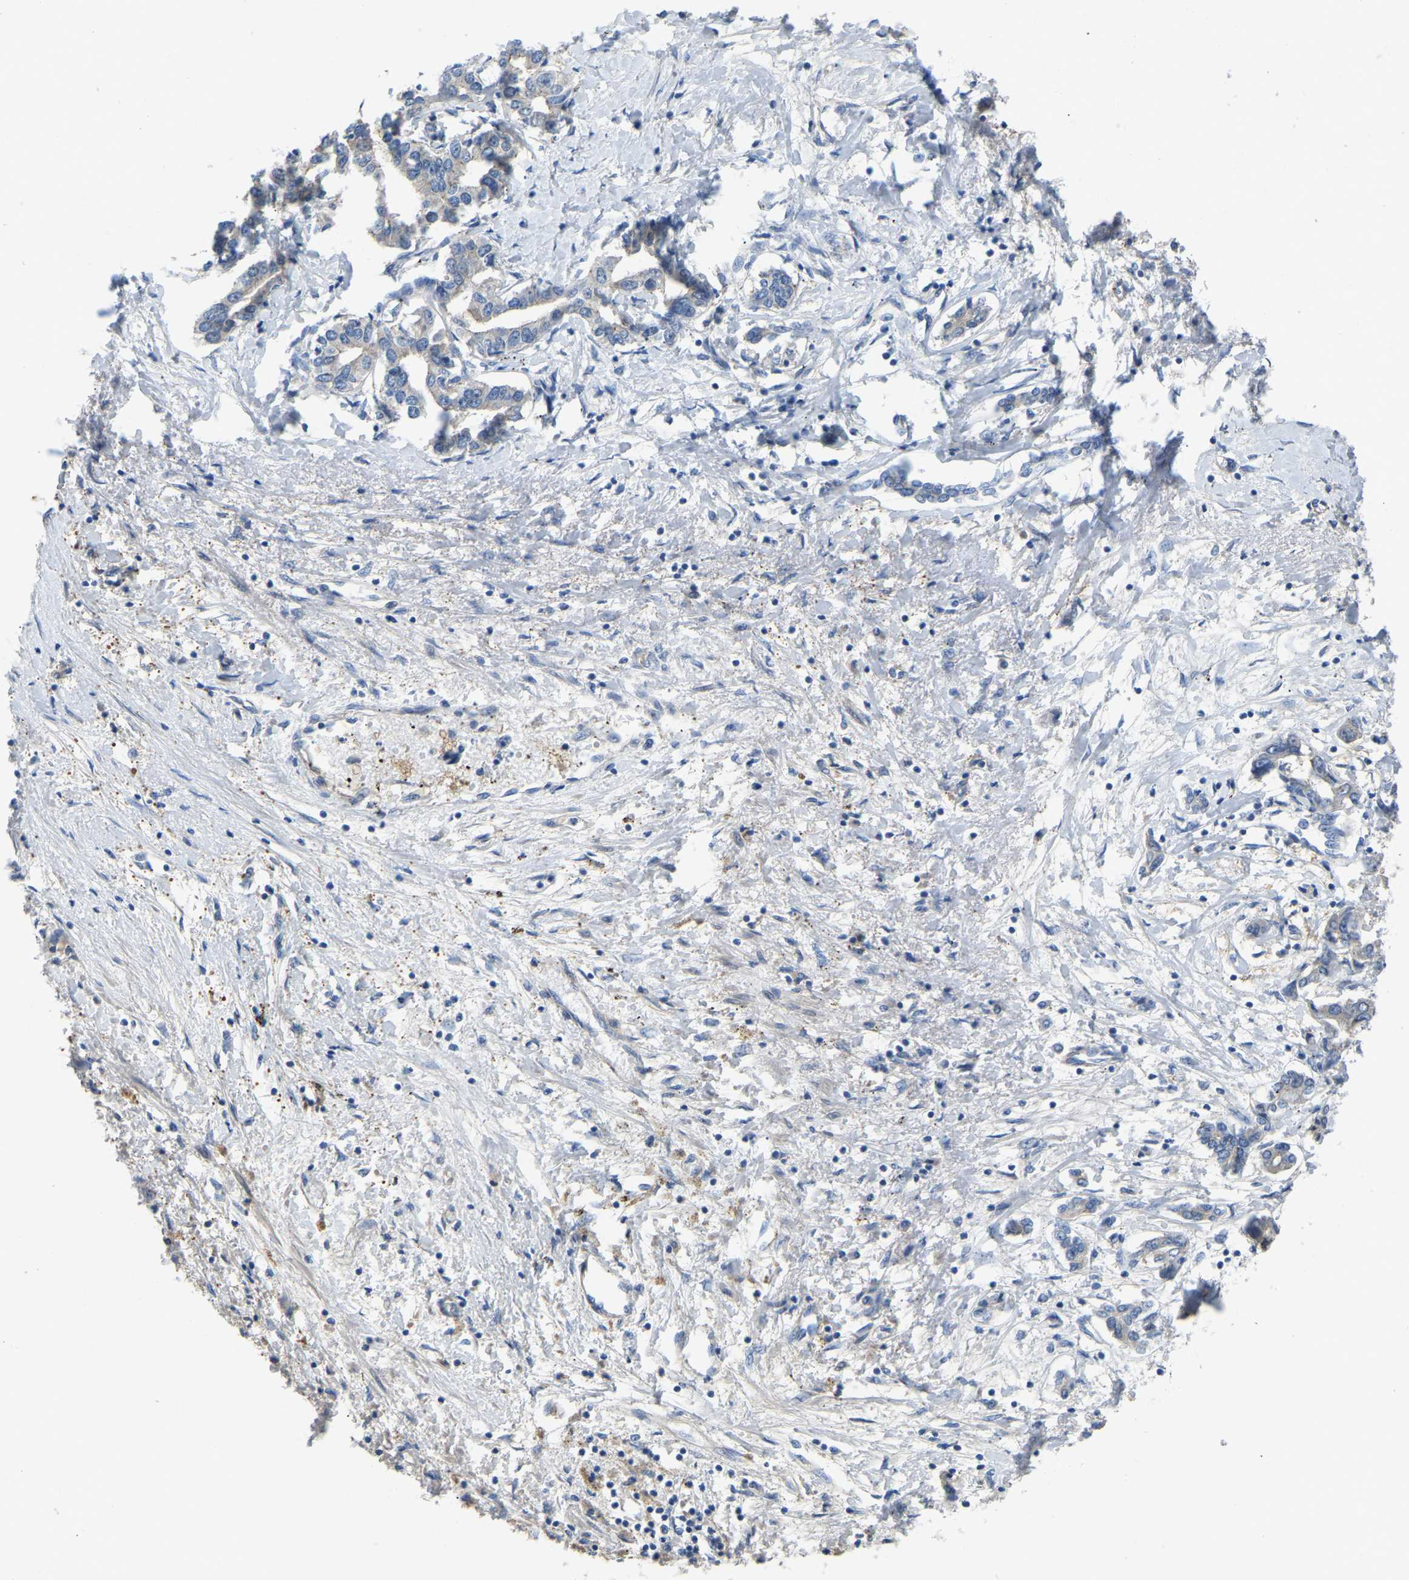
{"staining": {"intensity": "negative", "quantity": "none", "location": "none"}, "tissue": "liver cancer", "cell_type": "Tumor cells", "image_type": "cancer", "snomed": [{"axis": "morphology", "description": "Cholangiocarcinoma"}, {"axis": "topography", "description": "Liver"}], "caption": "Histopathology image shows no protein positivity in tumor cells of cholangiocarcinoma (liver) tissue.", "gene": "HIGD2B", "patient": {"sex": "male", "age": 59}}